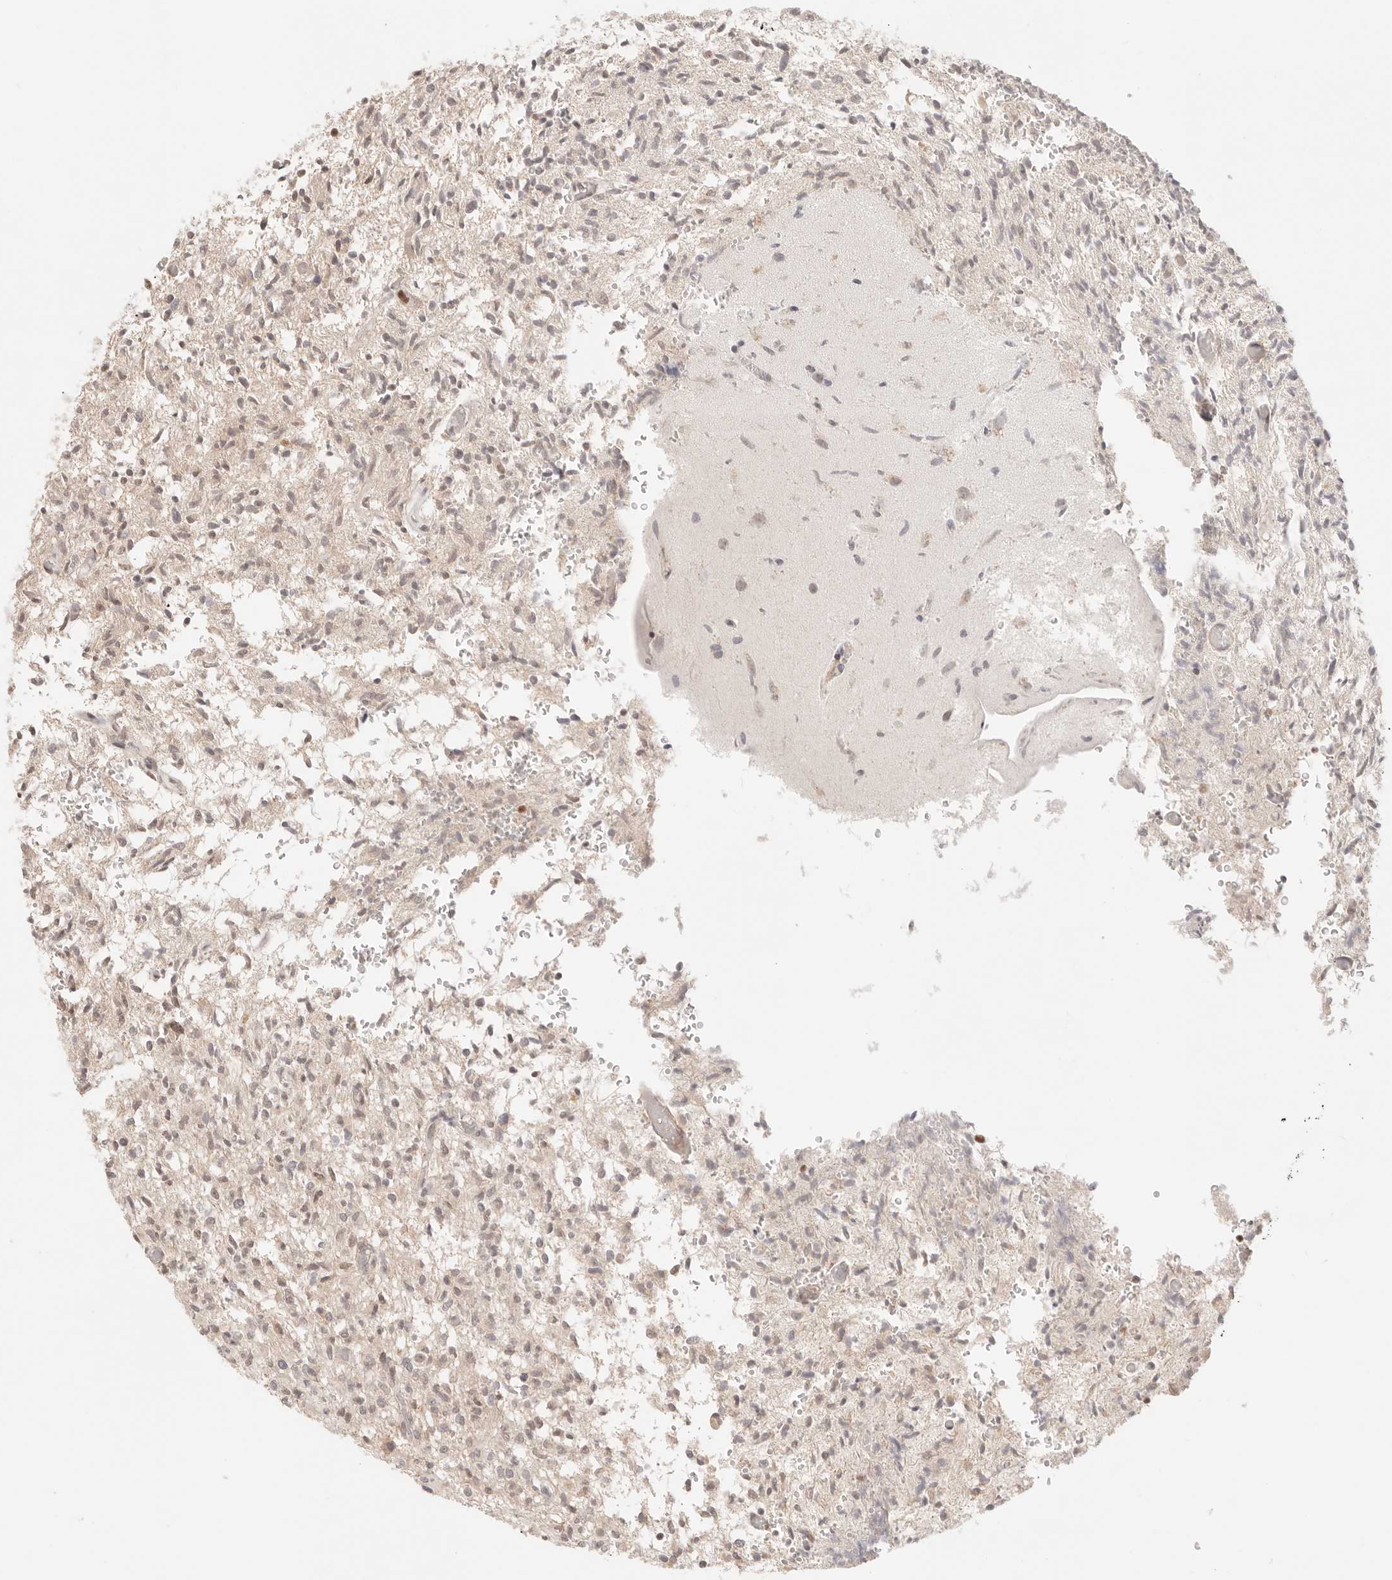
{"staining": {"intensity": "moderate", "quantity": "25%-75%", "location": "nuclear"}, "tissue": "glioma", "cell_type": "Tumor cells", "image_type": "cancer", "snomed": [{"axis": "morphology", "description": "Glioma, malignant, High grade"}, {"axis": "topography", "description": "Brain"}], "caption": "Immunohistochemical staining of human glioma displays medium levels of moderate nuclear protein staining in approximately 25%-75% of tumor cells.", "gene": "GTF2E2", "patient": {"sex": "female", "age": 57}}